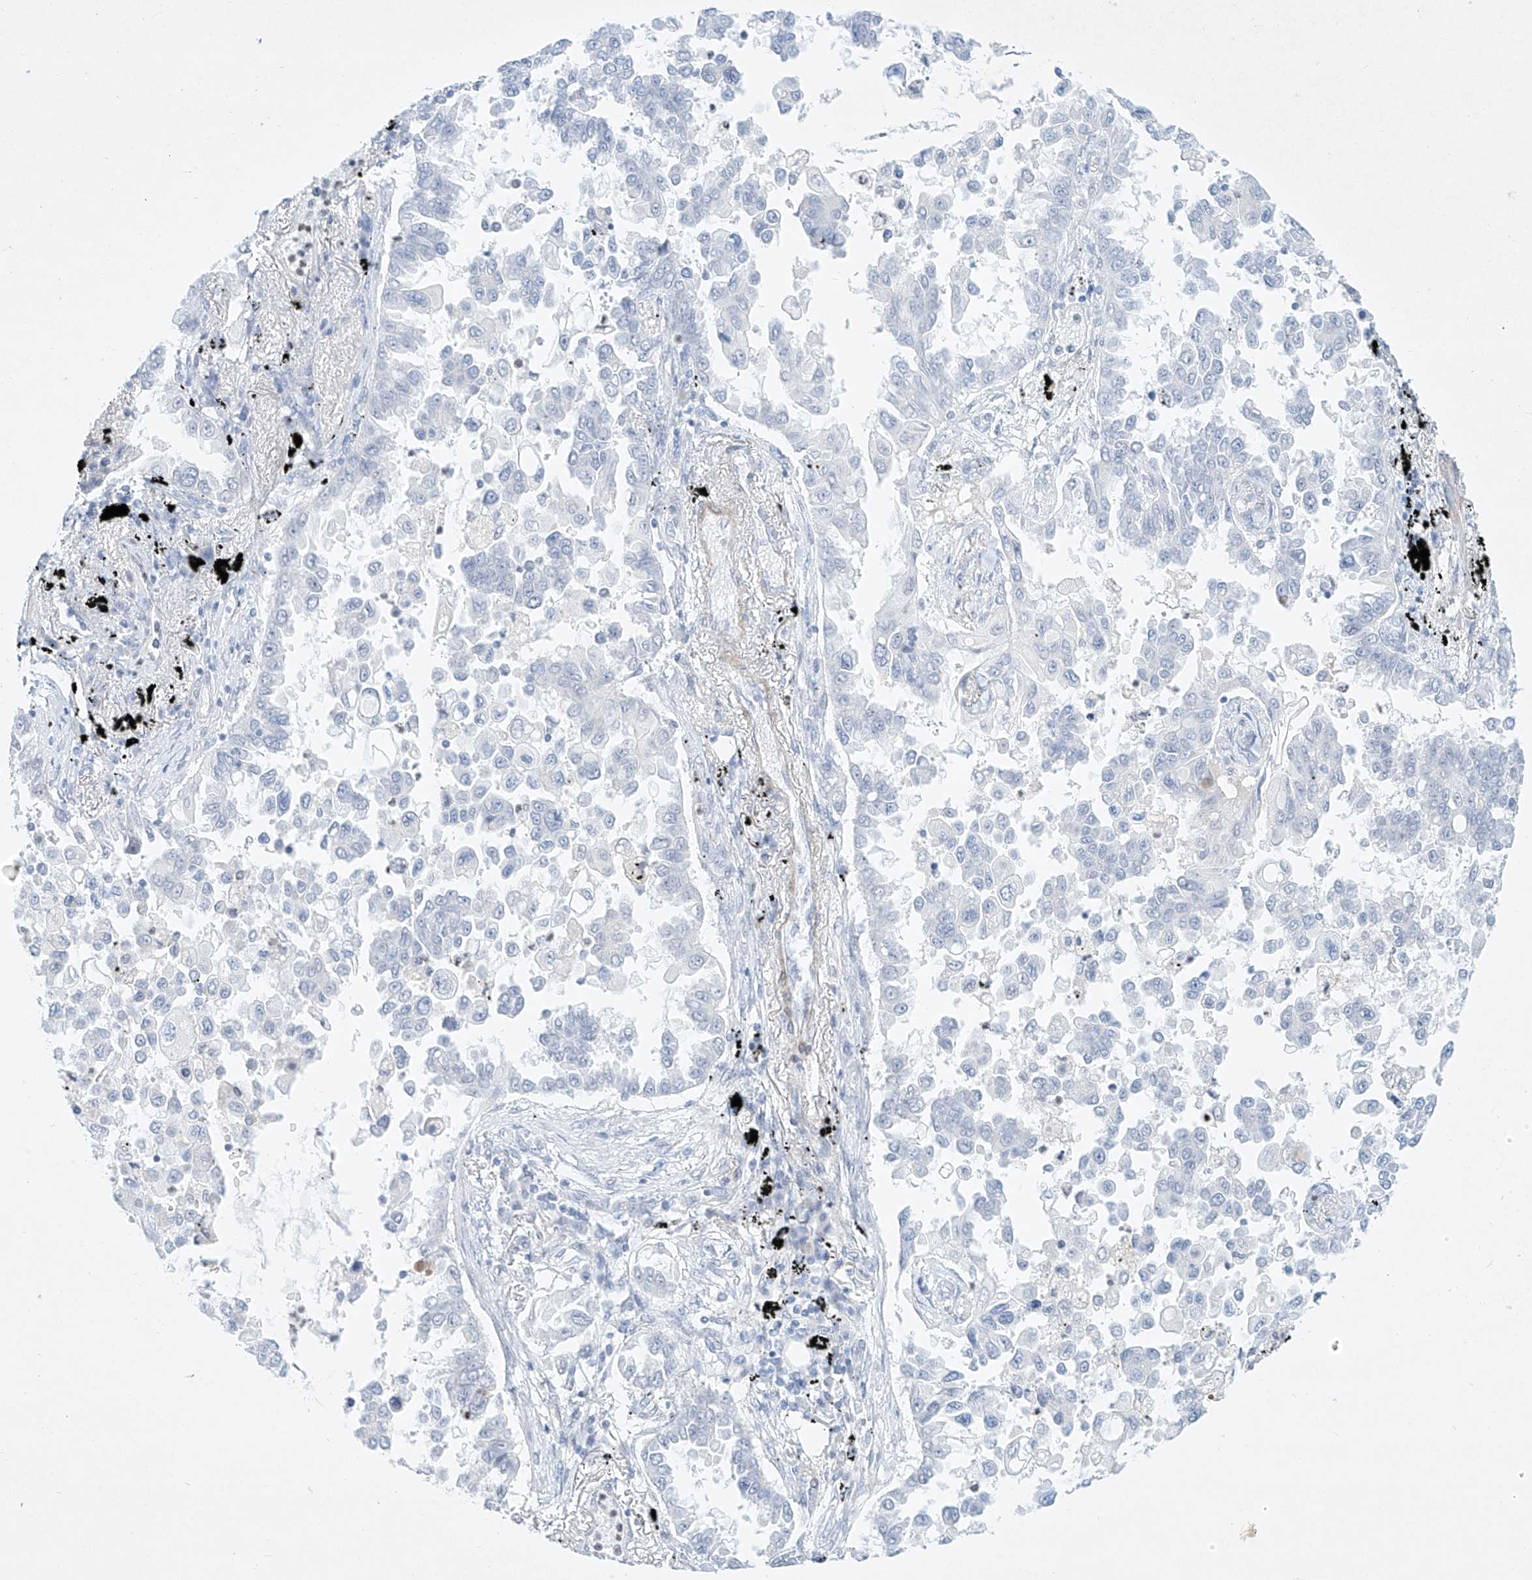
{"staining": {"intensity": "negative", "quantity": "none", "location": "none"}, "tissue": "lung cancer", "cell_type": "Tumor cells", "image_type": "cancer", "snomed": [{"axis": "morphology", "description": "Adenocarcinoma, NOS"}, {"axis": "topography", "description": "Lung"}], "caption": "DAB (3,3'-diaminobenzidine) immunohistochemical staining of human lung adenocarcinoma shows no significant positivity in tumor cells. Nuclei are stained in blue.", "gene": "REEP2", "patient": {"sex": "female", "age": 67}}